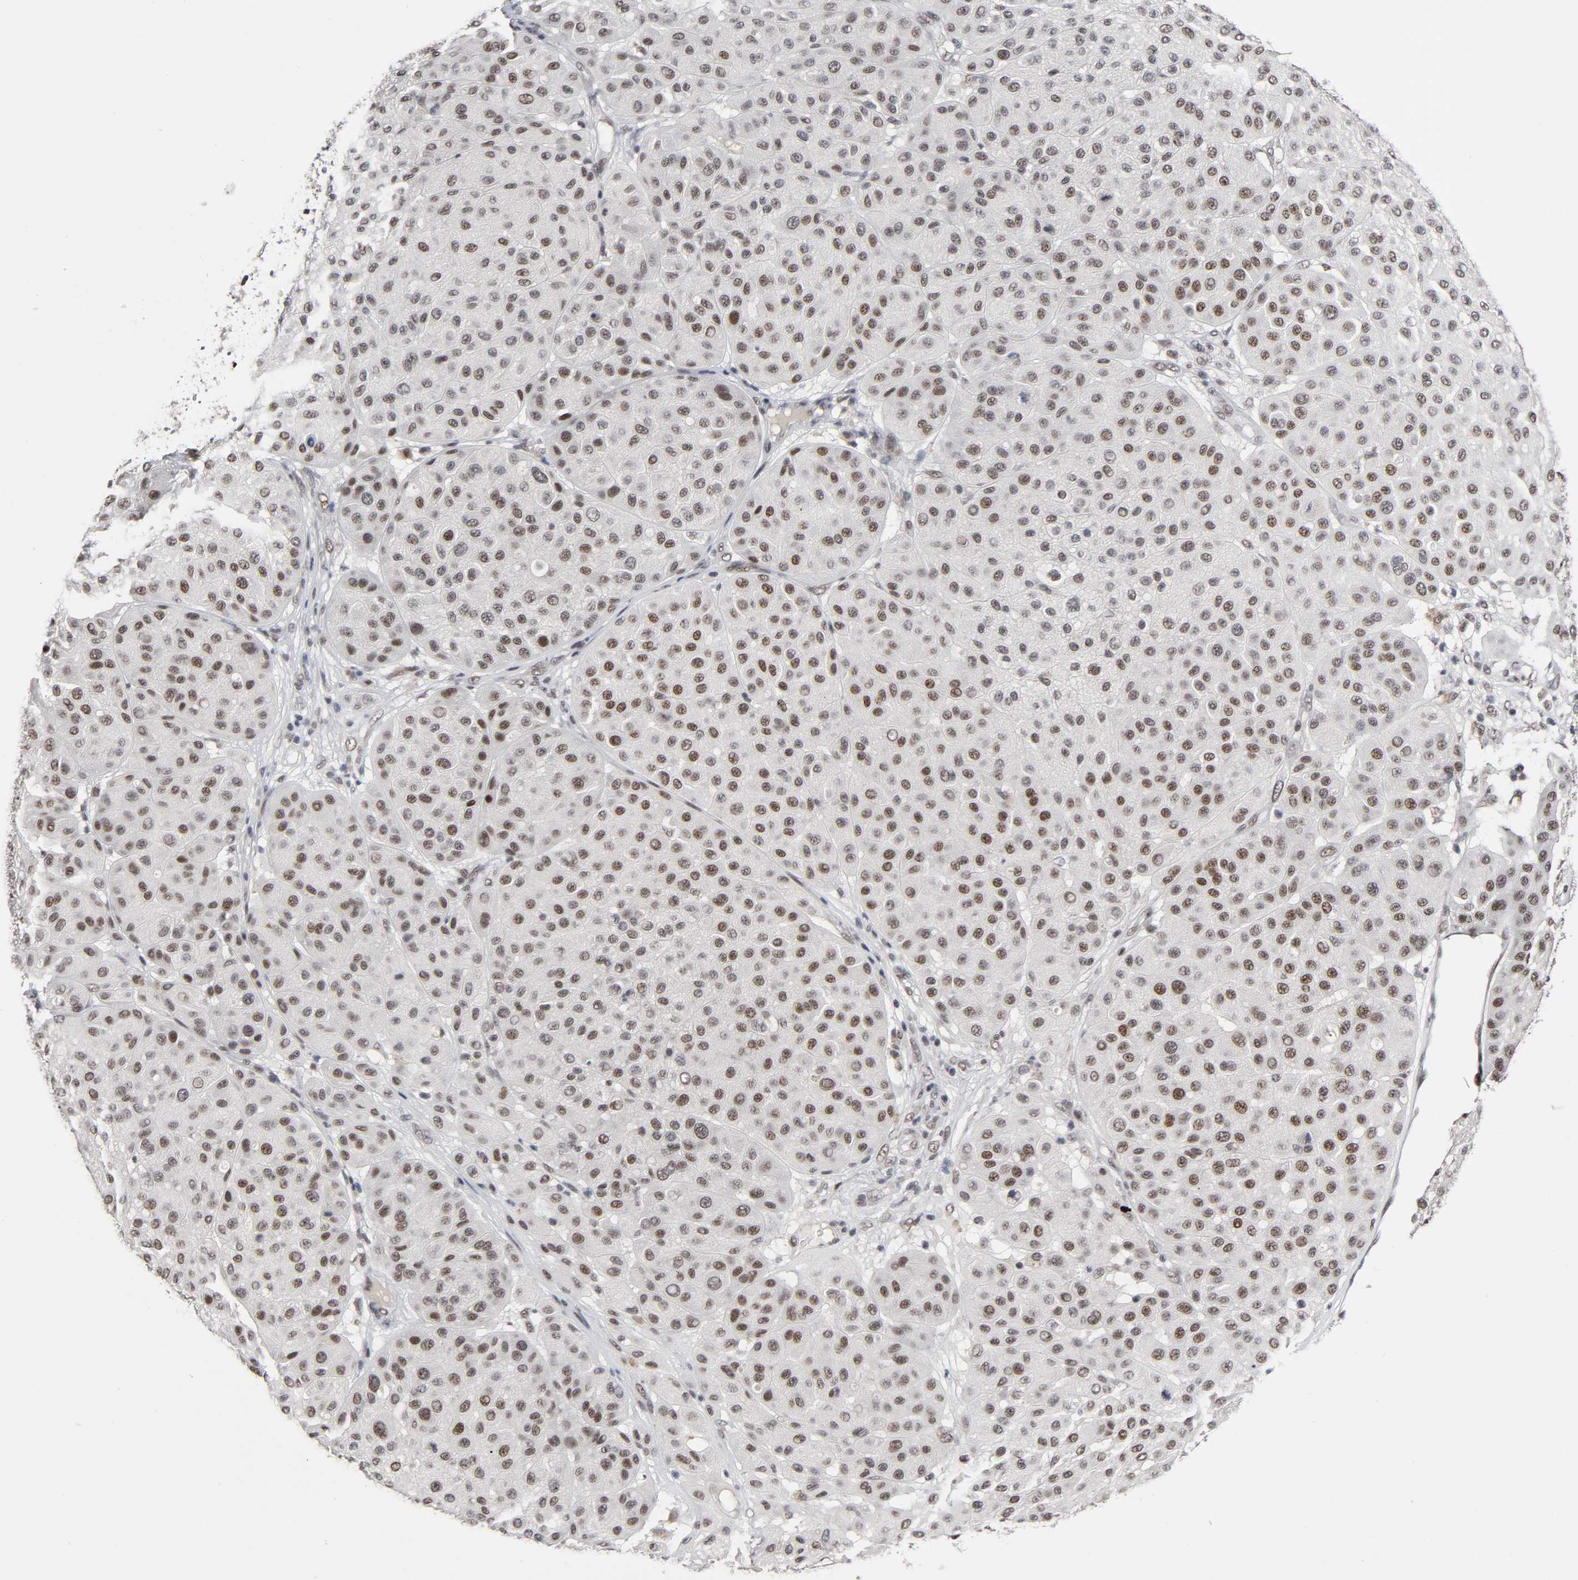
{"staining": {"intensity": "moderate", "quantity": ">75%", "location": "nuclear"}, "tissue": "melanoma", "cell_type": "Tumor cells", "image_type": "cancer", "snomed": [{"axis": "morphology", "description": "Normal tissue, NOS"}, {"axis": "morphology", "description": "Malignant melanoma, Metastatic site"}, {"axis": "topography", "description": "Skin"}], "caption": "Immunohistochemical staining of human malignant melanoma (metastatic site) displays medium levels of moderate nuclear protein expression in about >75% of tumor cells.", "gene": "TRIM33", "patient": {"sex": "male", "age": 41}}